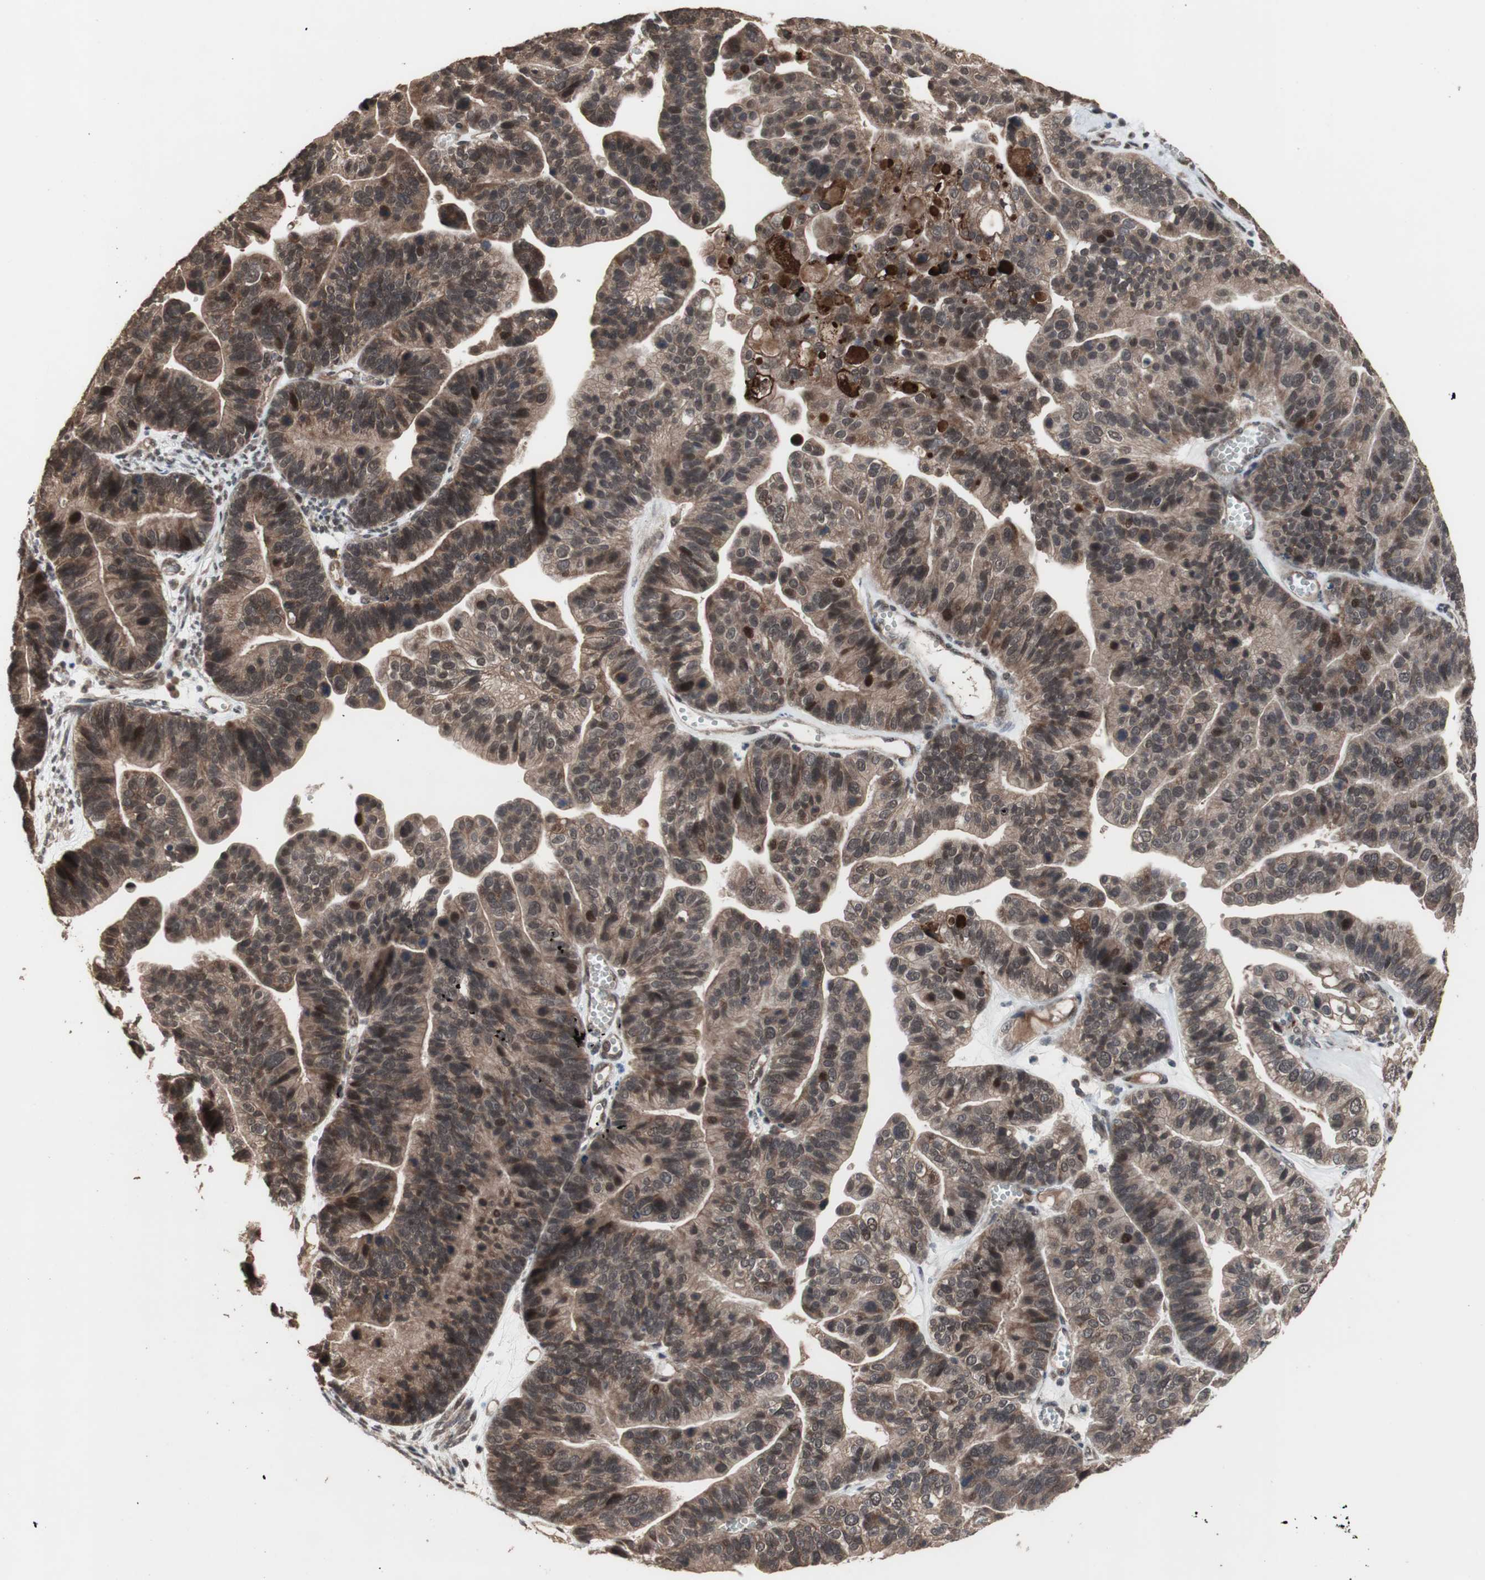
{"staining": {"intensity": "strong", "quantity": "<25%", "location": "cytoplasmic/membranous,nuclear"}, "tissue": "ovarian cancer", "cell_type": "Tumor cells", "image_type": "cancer", "snomed": [{"axis": "morphology", "description": "Cystadenocarcinoma, serous, NOS"}, {"axis": "topography", "description": "Ovary"}], "caption": "DAB immunohistochemical staining of human ovarian cancer exhibits strong cytoplasmic/membranous and nuclear protein expression in about <25% of tumor cells.", "gene": "KANSL1", "patient": {"sex": "female", "age": 56}}